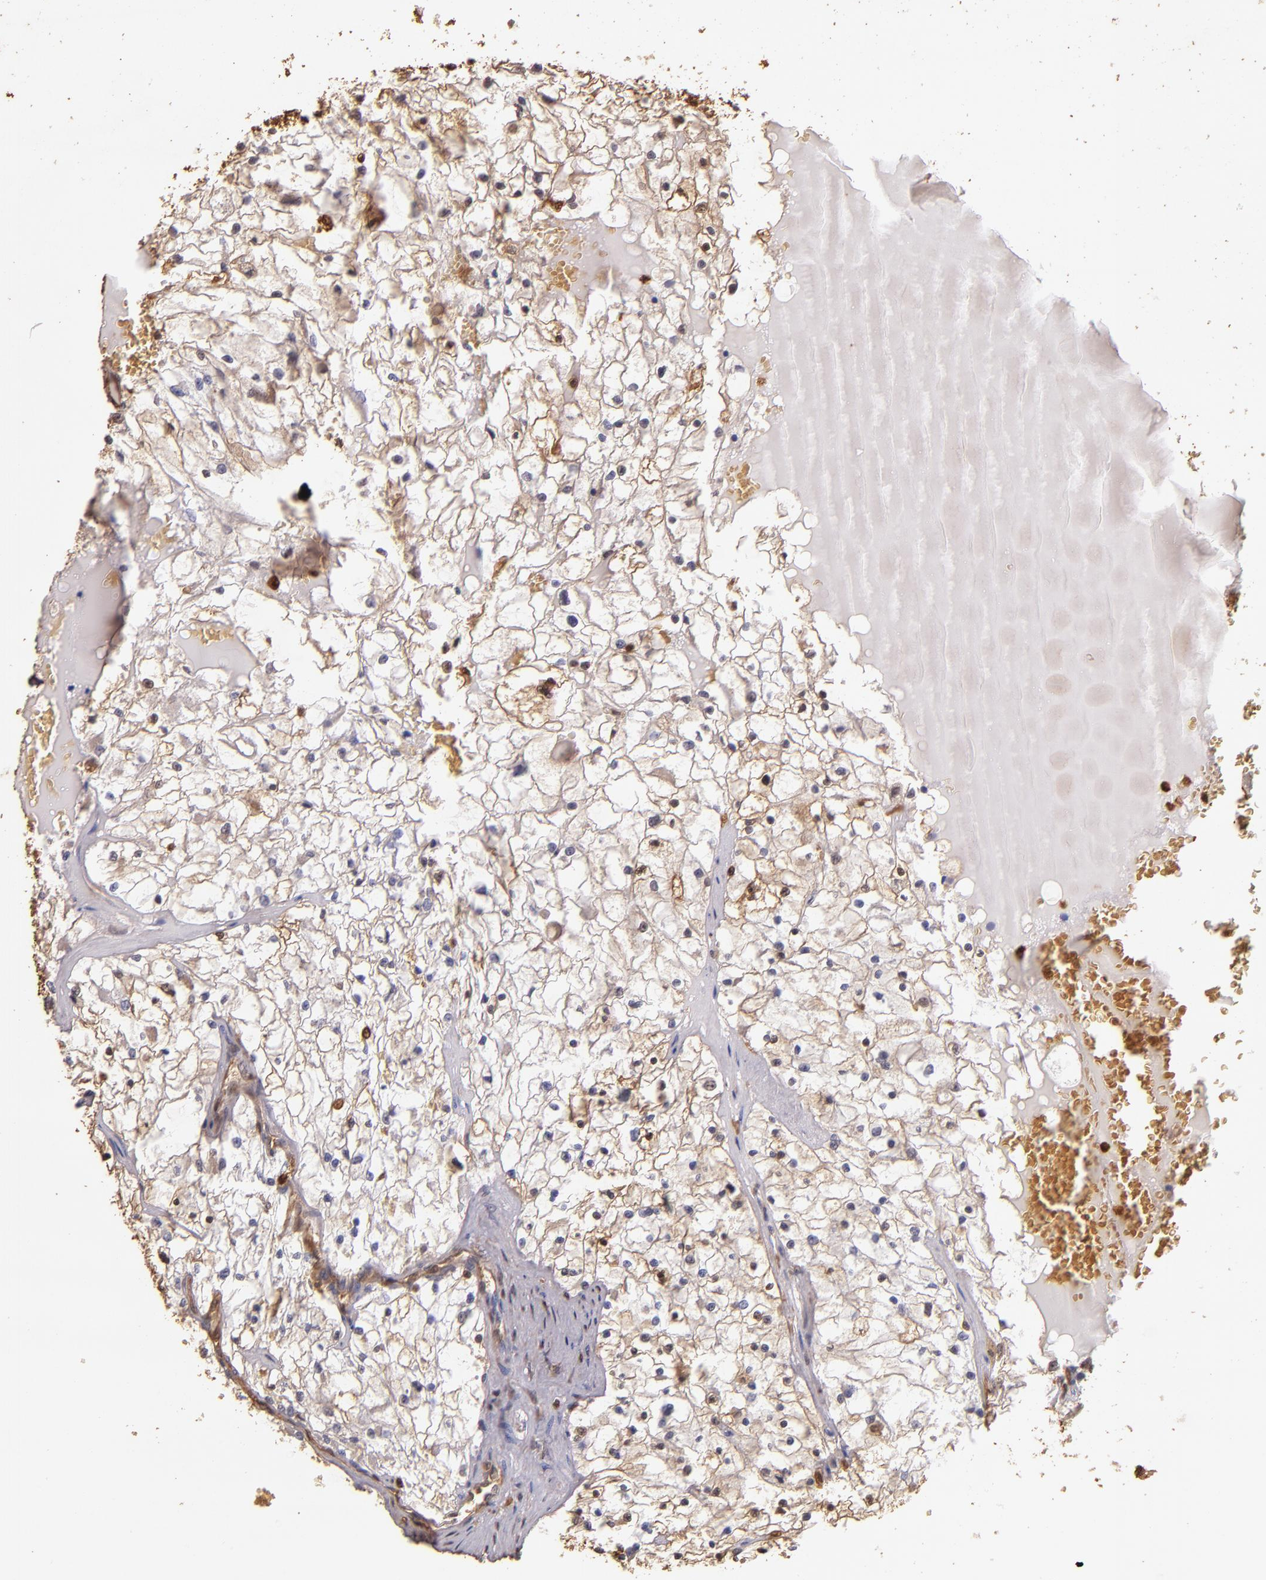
{"staining": {"intensity": "moderate", "quantity": "25%-75%", "location": "cytoplasmic/membranous,nuclear"}, "tissue": "renal cancer", "cell_type": "Tumor cells", "image_type": "cancer", "snomed": [{"axis": "morphology", "description": "Adenocarcinoma, NOS"}, {"axis": "topography", "description": "Kidney"}], "caption": "A photomicrograph of human renal cancer stained for a protein demonstrates moderate cytoplasmic/membranous and nuclear brown staining in tumor cells.", "gene": "S100A6", "patient": {"sex": "male", "age": 61}}